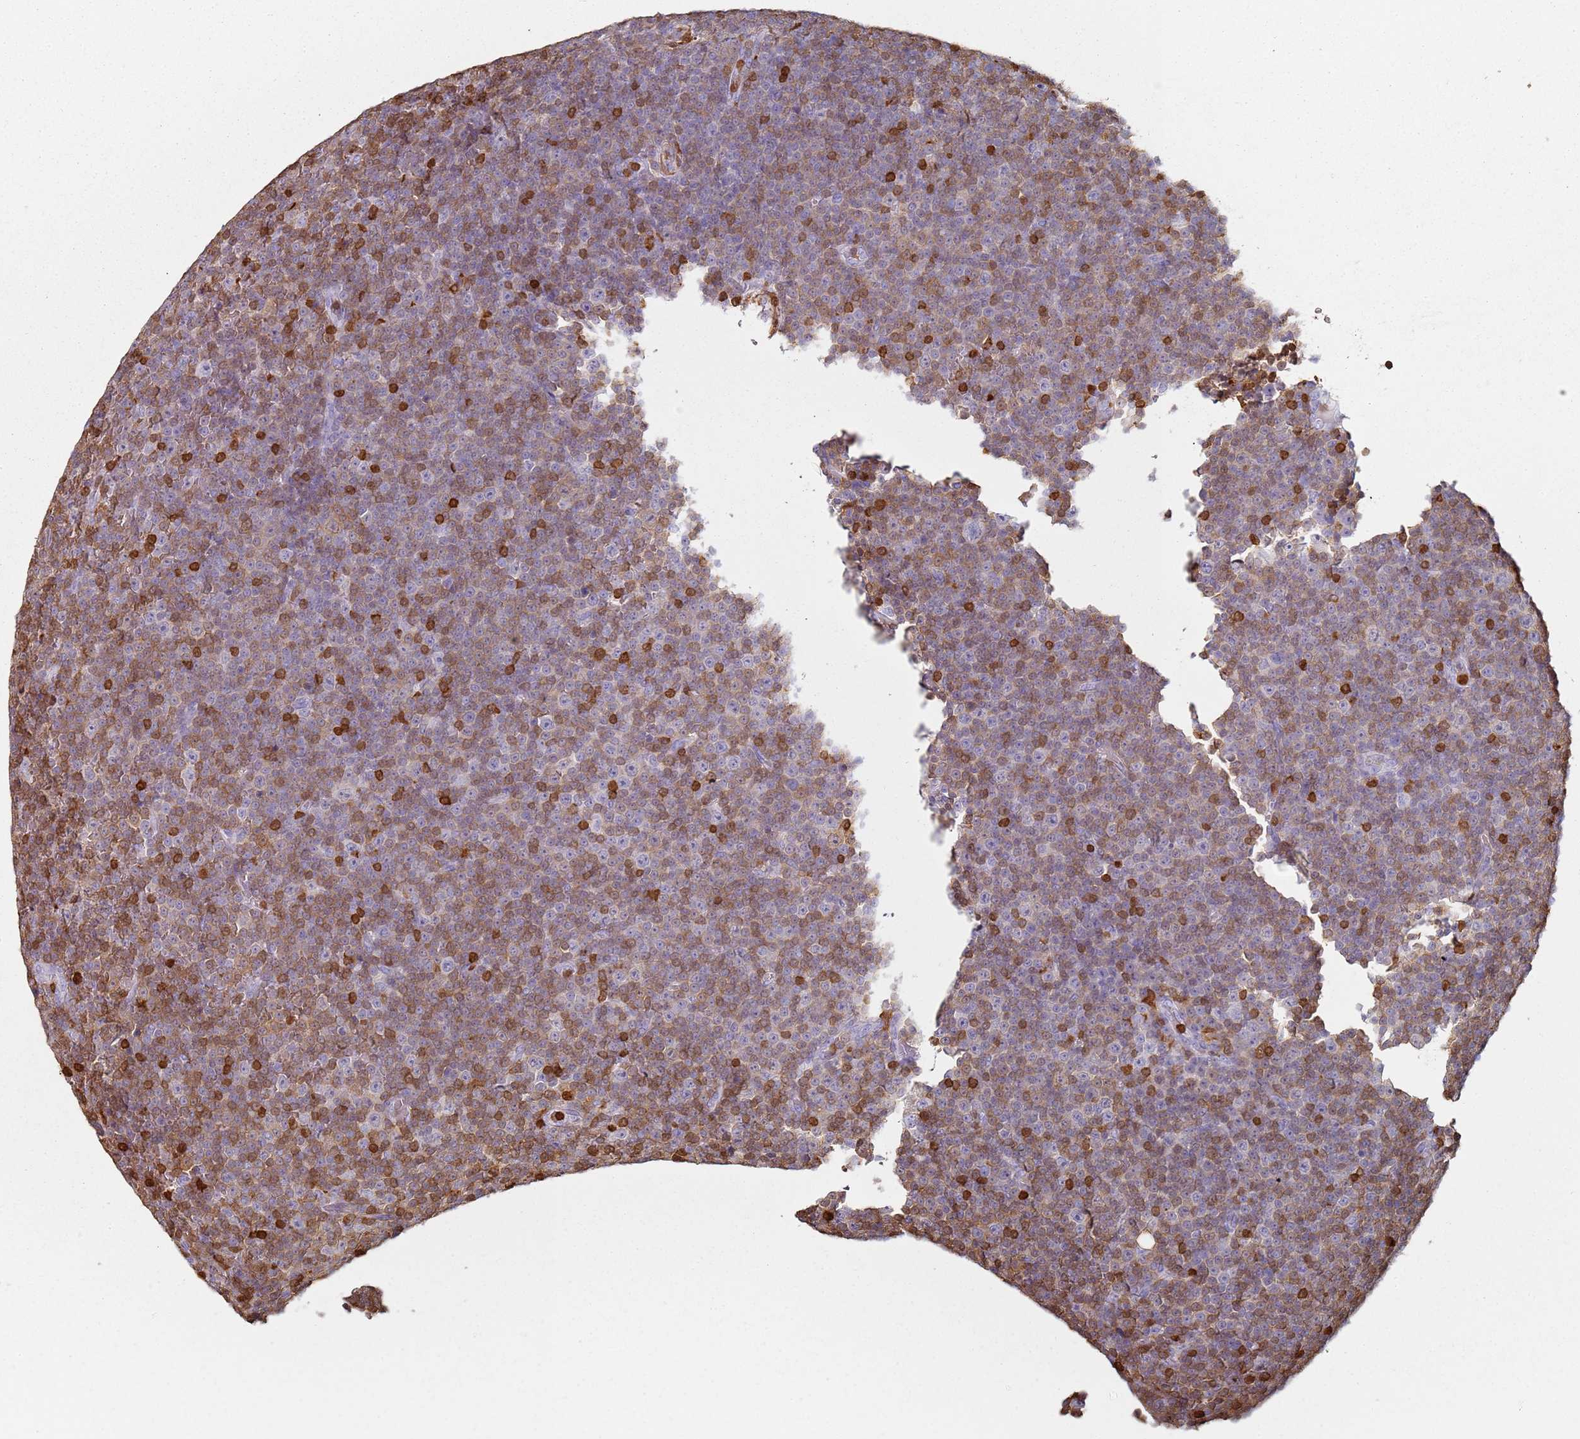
{"staining": {"intensity": "moderate", "quantity": "25%-75%", "location": "cytoplasmic/membranous,nuclear"}, "tissue": "lymphoma", "cell_type": "Tumor cells", "image_type": "cancer", "snomed": [{"axis": "morphology", "description": "Malignant lymphoma, non-Hodgkin's type, Low grade"}, {"axis": "topography", "description": "Lymph node"}], "caption": "Immunohistochemistry (IHC) staining of low-grade malignant lymphoma, non-Hodgkin's type, which reveals medium levels of moderate cytoplasmic/membranous and nuclear positivity in approximately 25%-75% of tumor cells indicating moderate cytoplasmic/membranous and nuclear protein staining. The staining was performed using DAB (brown) for protein detection and nuclei were counterstained in hematoxylin (blue).", "gene": "S100A4", "patient": {"sex": "female", "age": 67}}